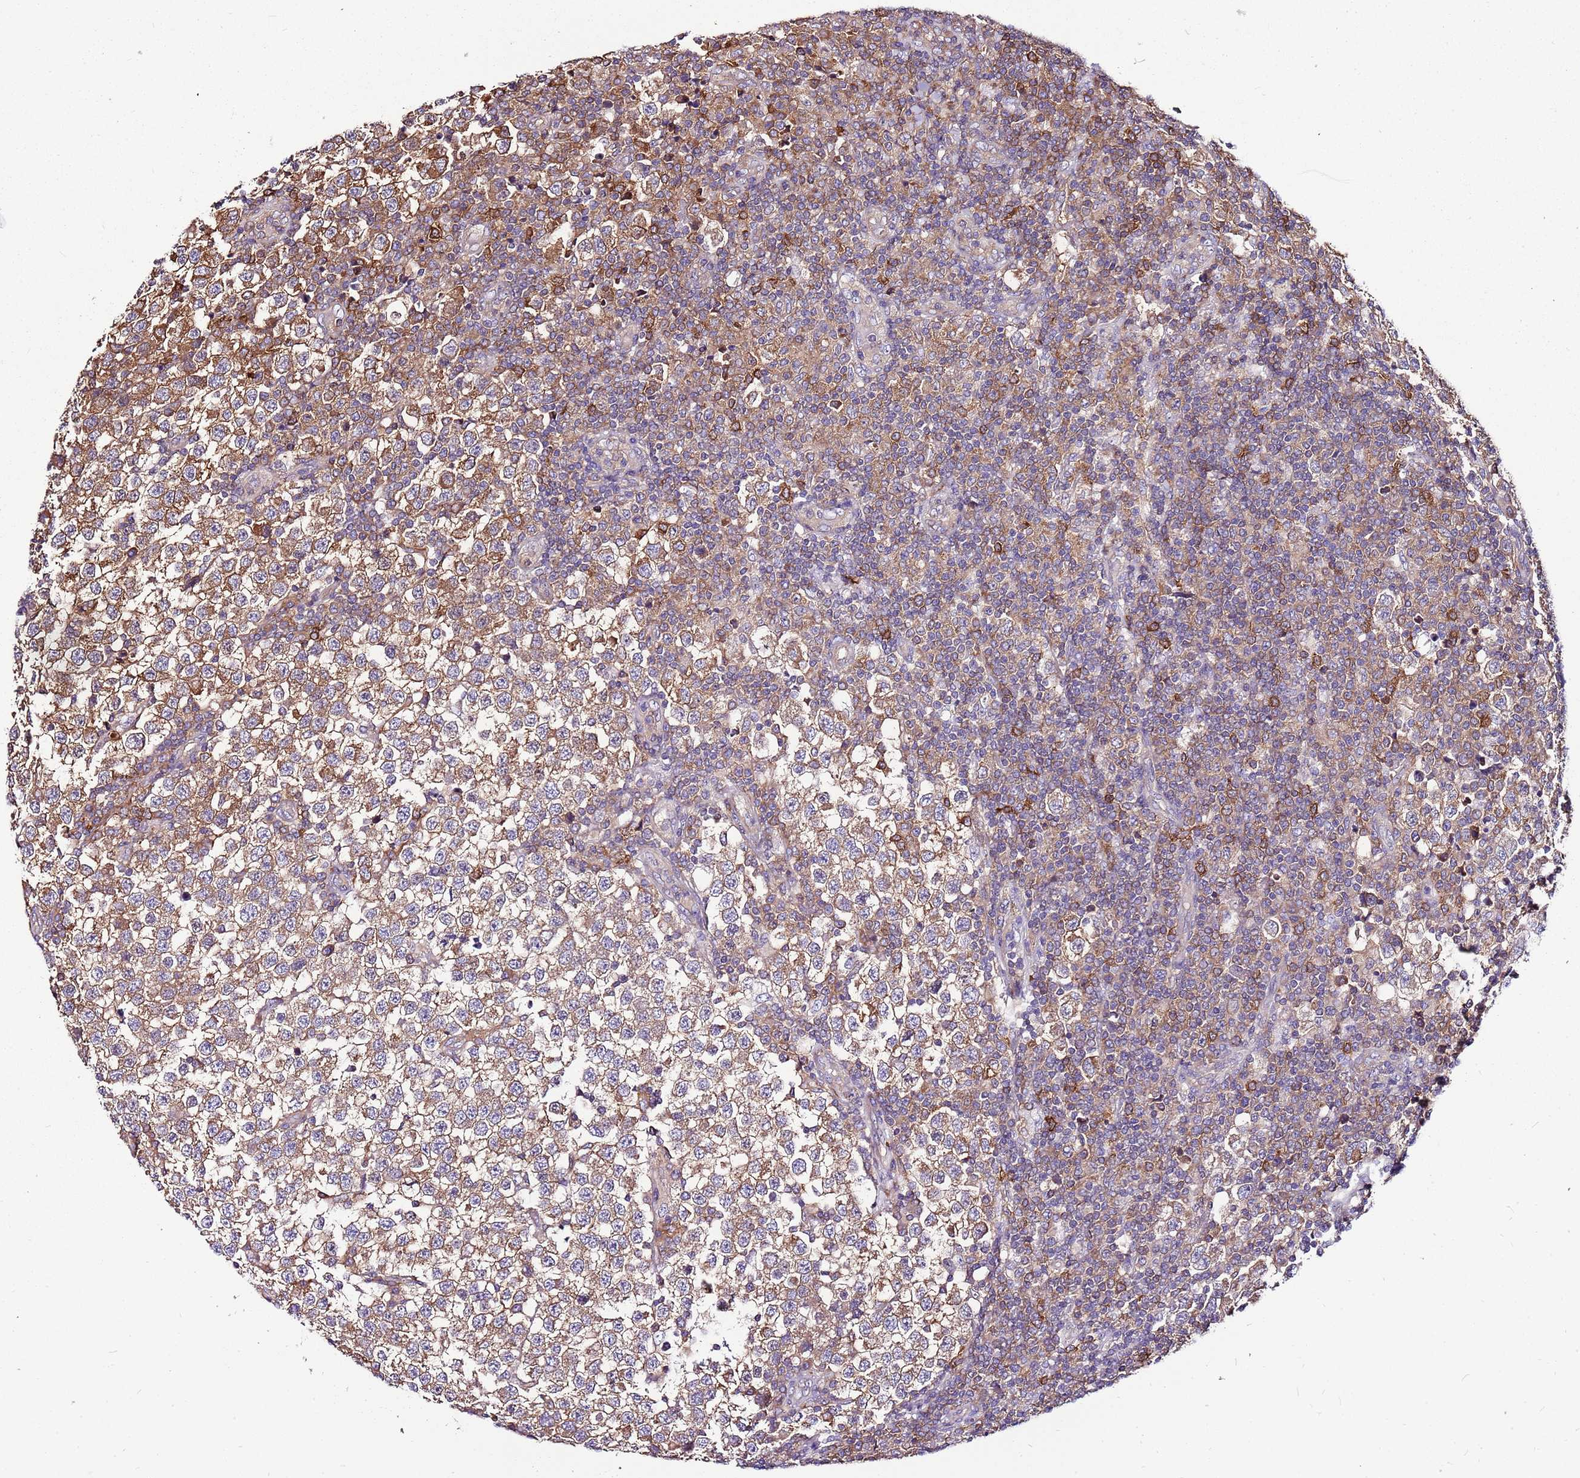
{"staining": {"intensity": "moderate", "quantity": ">75%", "location": "cytoplasmic/membranous"}, "tissue": "testis cancer", "cell_type": "Tumor cells", "image_type": "cancer", "snomed": [{"axis": "morphology", "description": "Seminoma, NOS"}, {"axis": "topography", "description": "Testis"}], "caption": "This is an image of immunohistochemistry staining of seminoma (testis), which shows moderate positivity in the cytoplasmic/membranous of tumor cells.", "gene": "ATXN2L", "patient": {"sex": "male", "age": 34}}